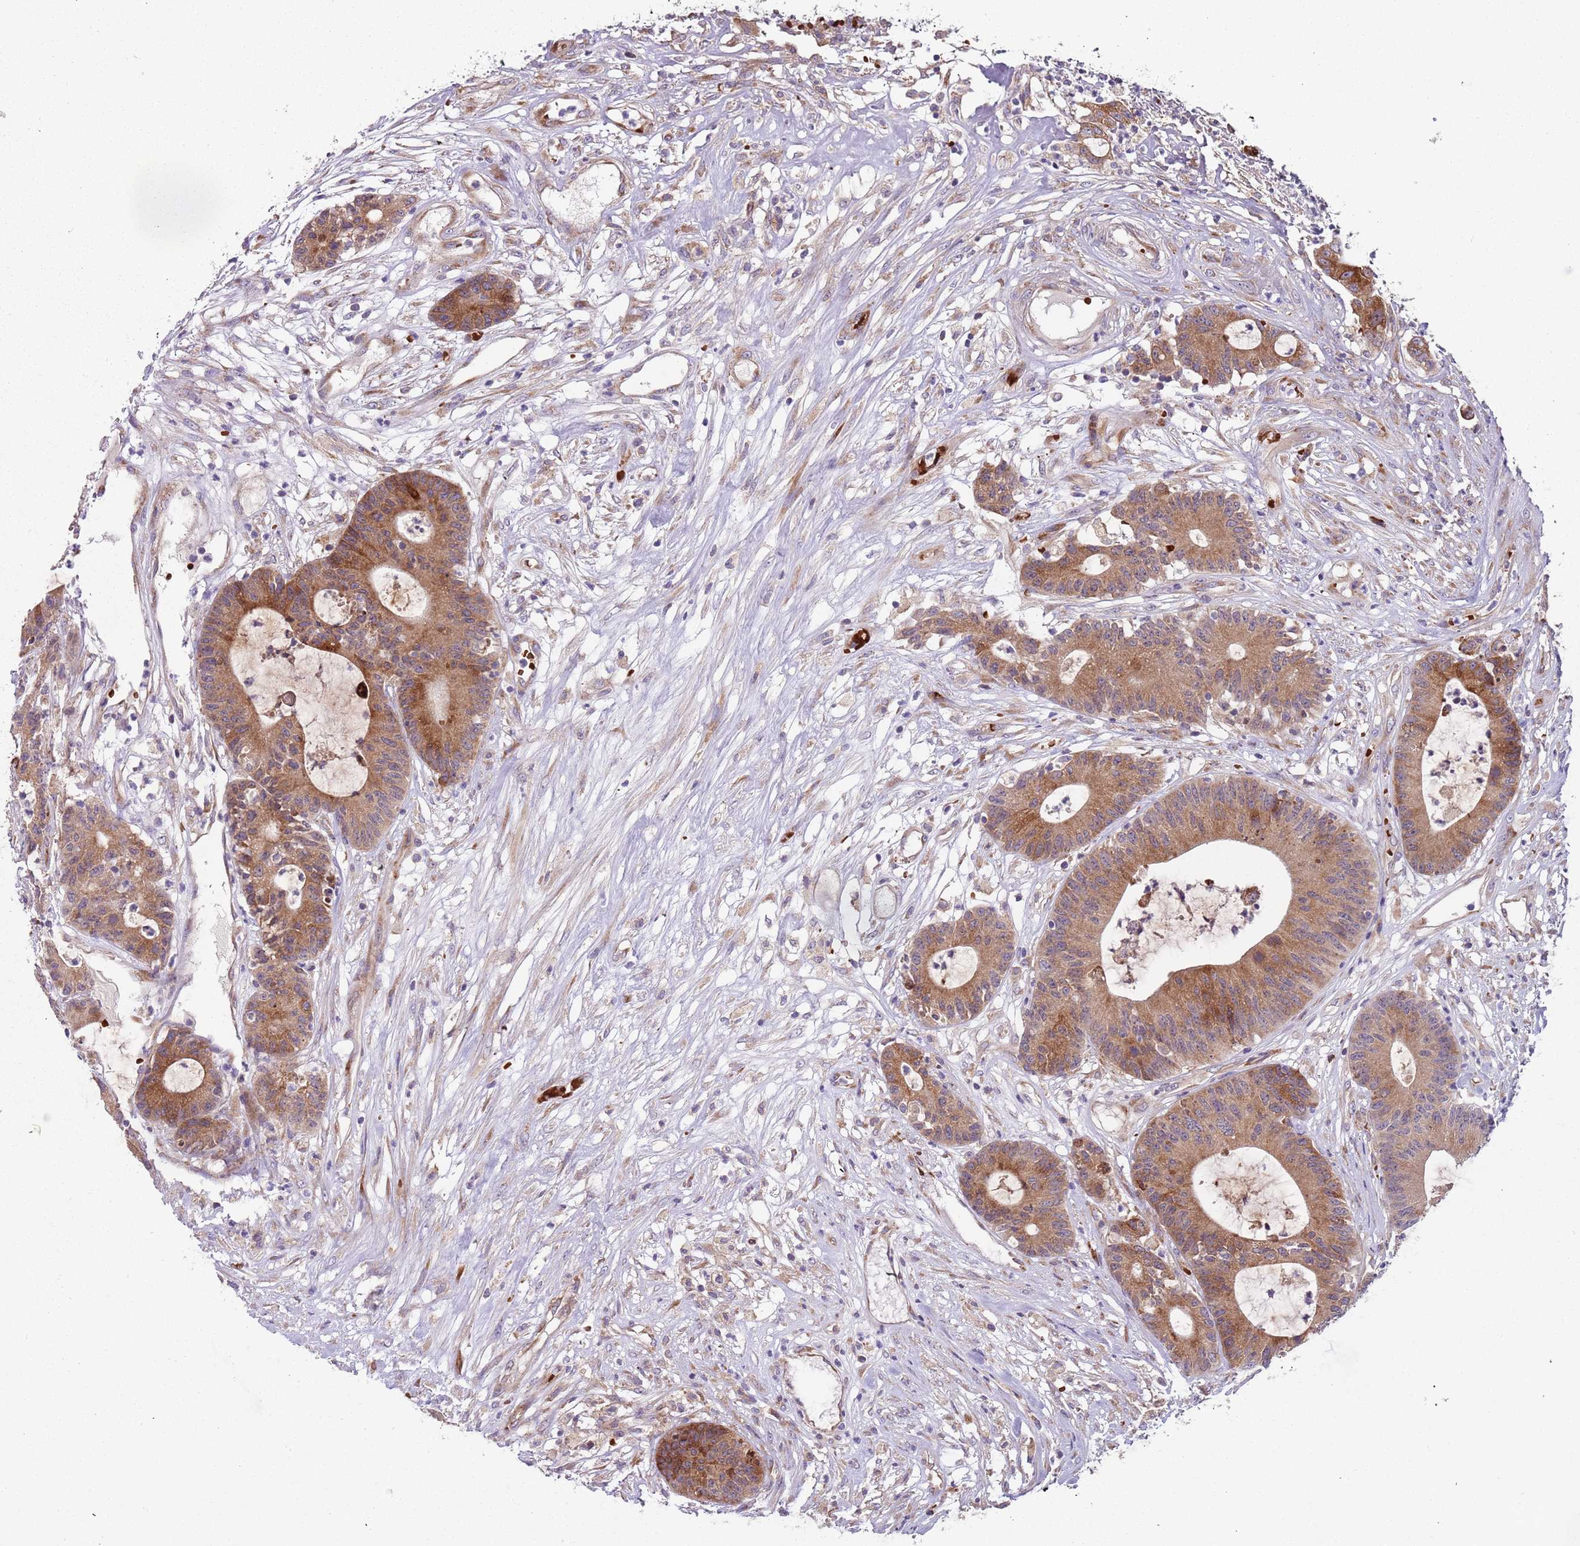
{"staining": {"intensity": "strong", "quantity": ">75%", "location": "cytoplasmic/membranous"}, "tissue": "colorectal cancer", "cell_type": "Tumor cells", "image_type": "cancer", "snomed": [{"axis": "morphology", "description": "Adenocarcinoma, NOS"}, {"axis": "topography", "description": "Colon"}], "caption": "Immunohistochemistry (IHC) of human colorectal cancer reveals high levels of strong cytoplasmic/membranous expression in approximately >75% of tumor cells.", "gene": "VWCE", "patient": {"sex": "female", "age": 84}}